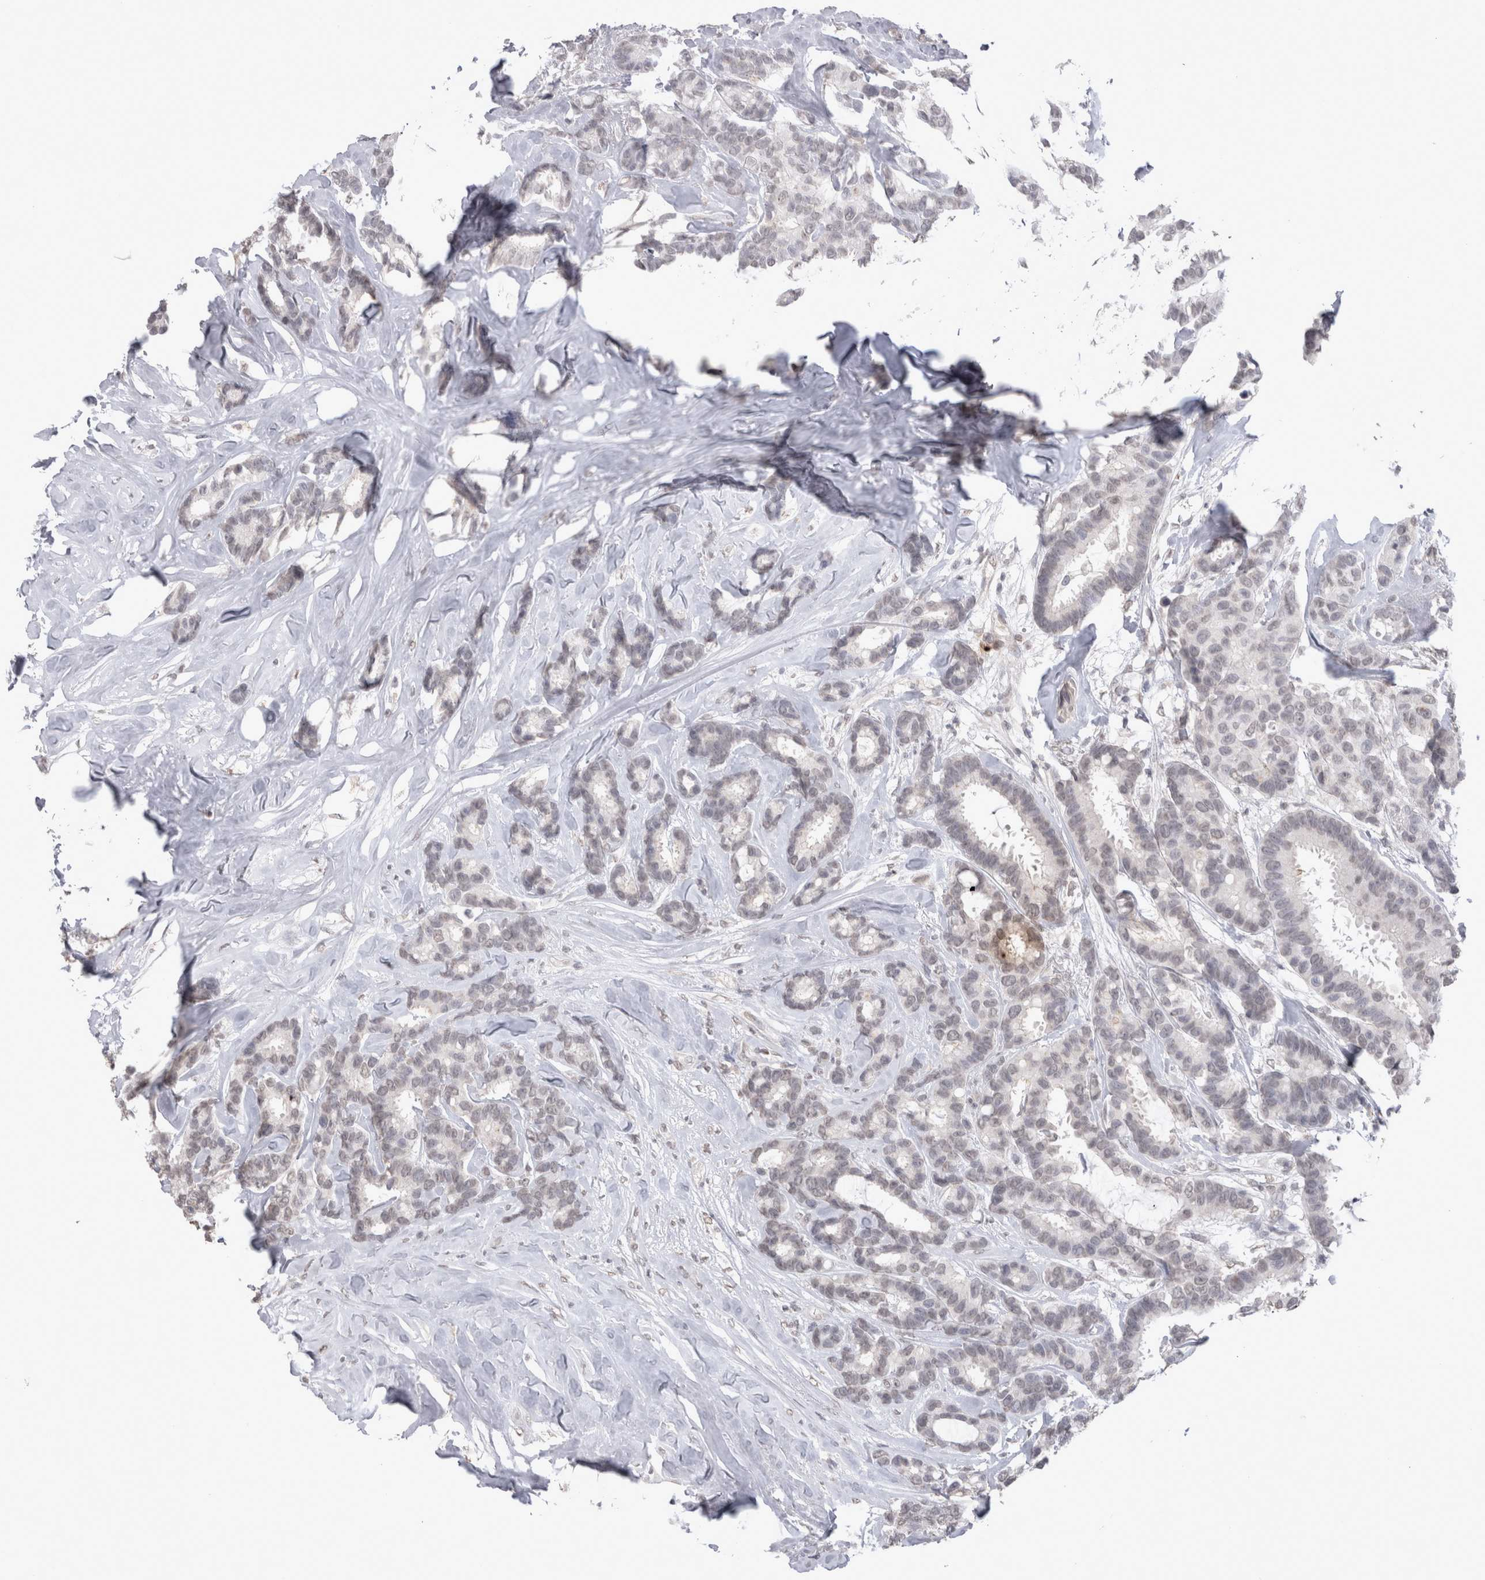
{"staining": {"intensity": "negative", "quantity": "none", "location": "none"}, "tissue": "breast cancer", "cell_type": "Tumor cells", "image_type": "cancer", "snomed": [{"axis": "morphology", "description": "Duct carcinoma"}, {"axis": "topography", "description": "Breast"}], "caption": "The micrograph shows no significant positivity in tumor cells of breast cancer. (DAB IHC with hematoxylin counter stain).", "gene": "DDX4", "patient": {"sex": "female", "age": 87}}